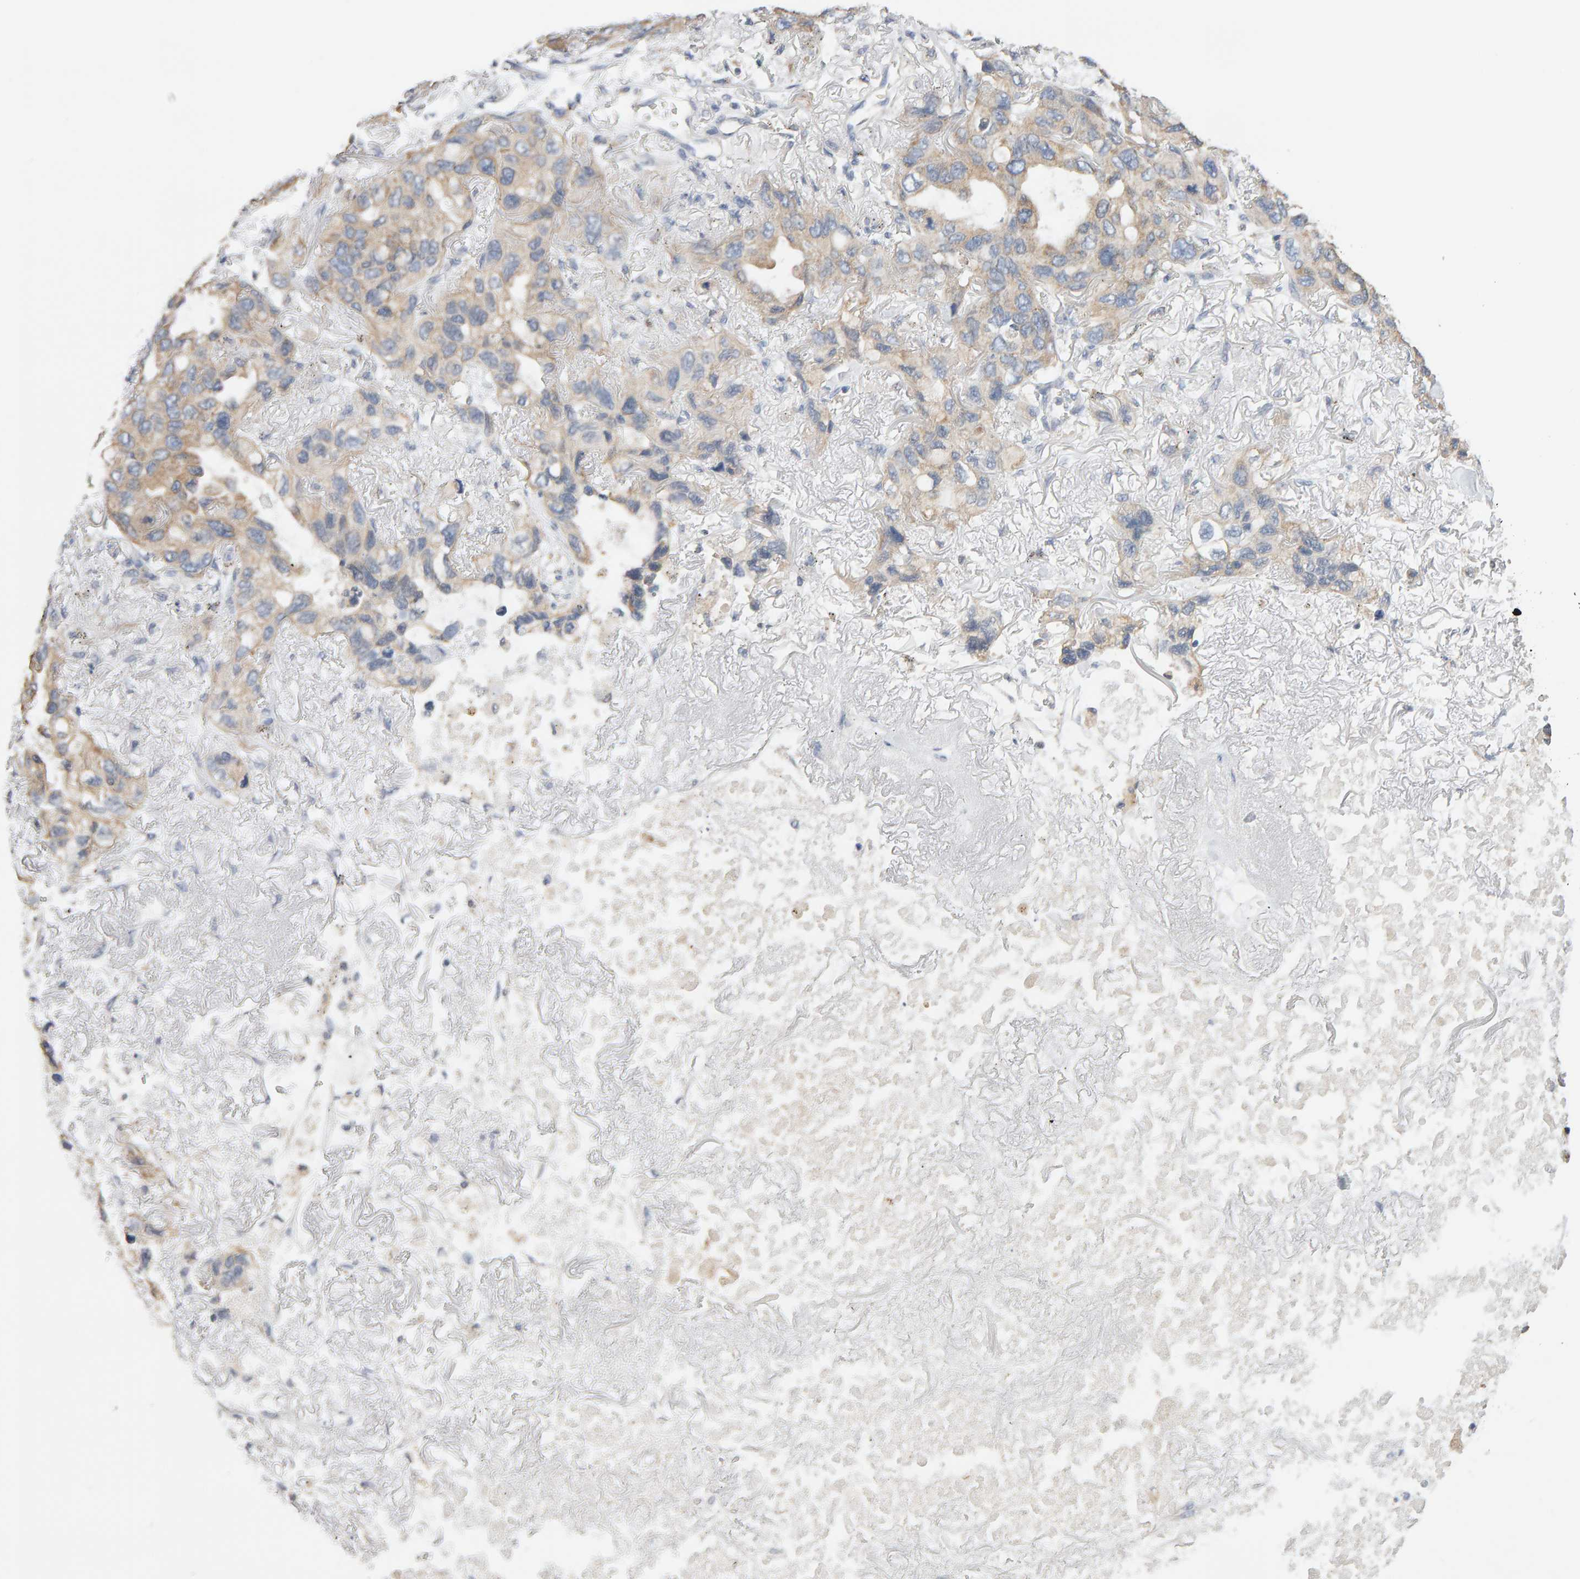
{"staining": {"intensity": "moderate", "quantity": ">75%", "location": "cytoplasmic/membranous"}, "tissue": "lung cancer", "cell_type": "Tumor cells", "image_type": "cancer", "snomed": [{"axis": "morphology", "description": "Squamous cell carcinoma, NOS"}, {"axis": "topography", "description": "Lung"}], "caption": "Brown immunohistochemical staining in human squamous cell carcinoma (lung) demonstrates moderate cytoplasmic/membranous staining in approximately >75% of tumor cells. The protein of interest is stained brown, and the nuclei are stained in blue (DAB (3,3'-diaminobenzidine) IHC with brightfield microscopy, high magnification).", "gene": "SGPL1", "patient": {"sex": "female", "age": 73}}